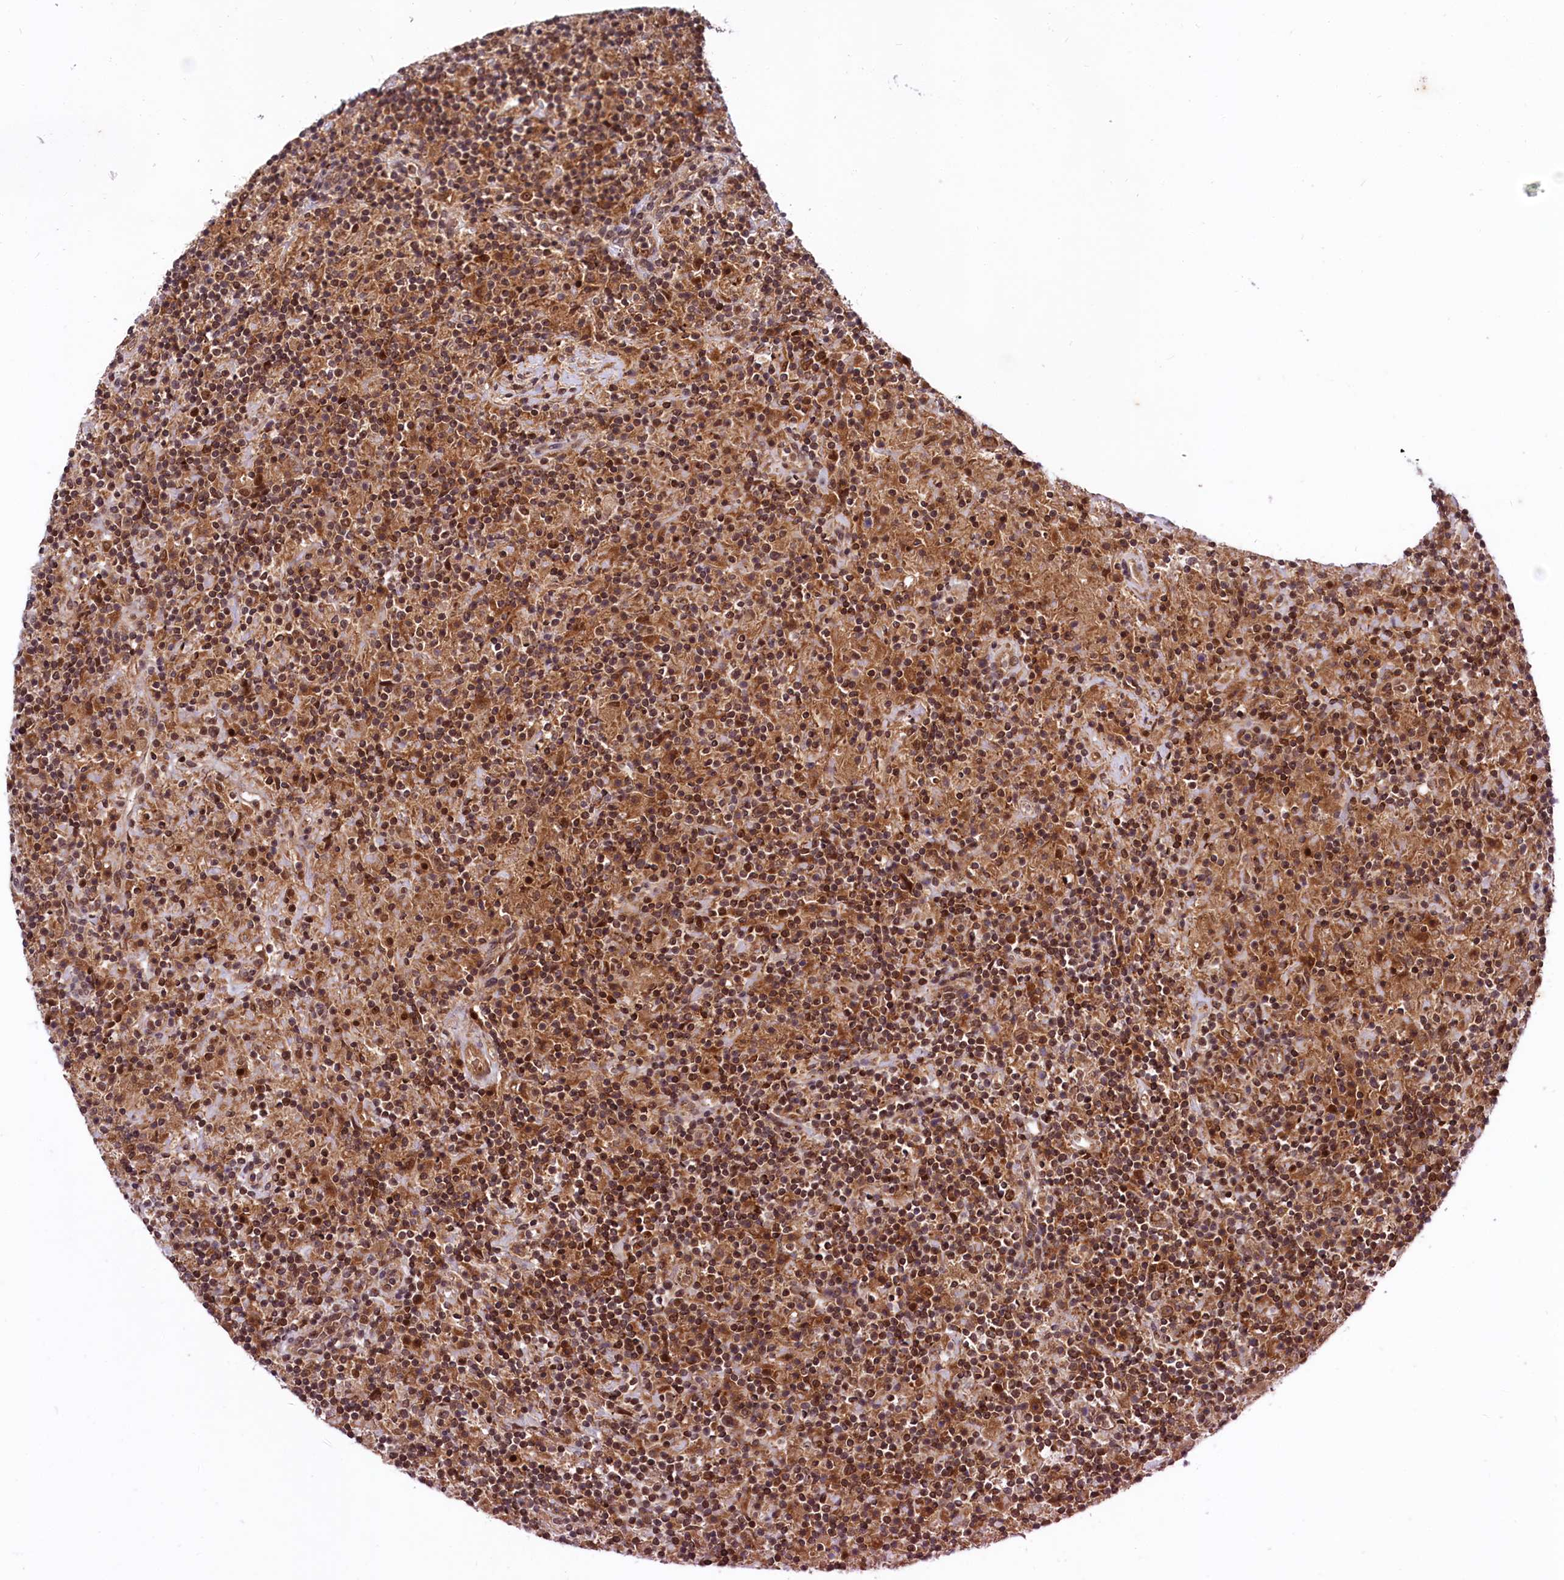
{"staining": {"intensity": "moderate", "quantity": ">75%", "location": "cytoplasmic/membranous,nuclear"}, "tissue": "lymphoma", "cell_type": "Tumor cells", "image_type": "cancer", "snomed": [{"axis": "morphology", "description": "Hodgkin's disease, NOS"}, {"axis": "topography", "description": "Lymph node"}], "caption": "Immunohistochemical staining of human lymphoma displays medium levels of moderate cytoplasmic/membranous and nuclear protein staining in about >75% of tumor cells.", "gene": "UBE3A", "patient": {"sex": "male", "age": 70}}